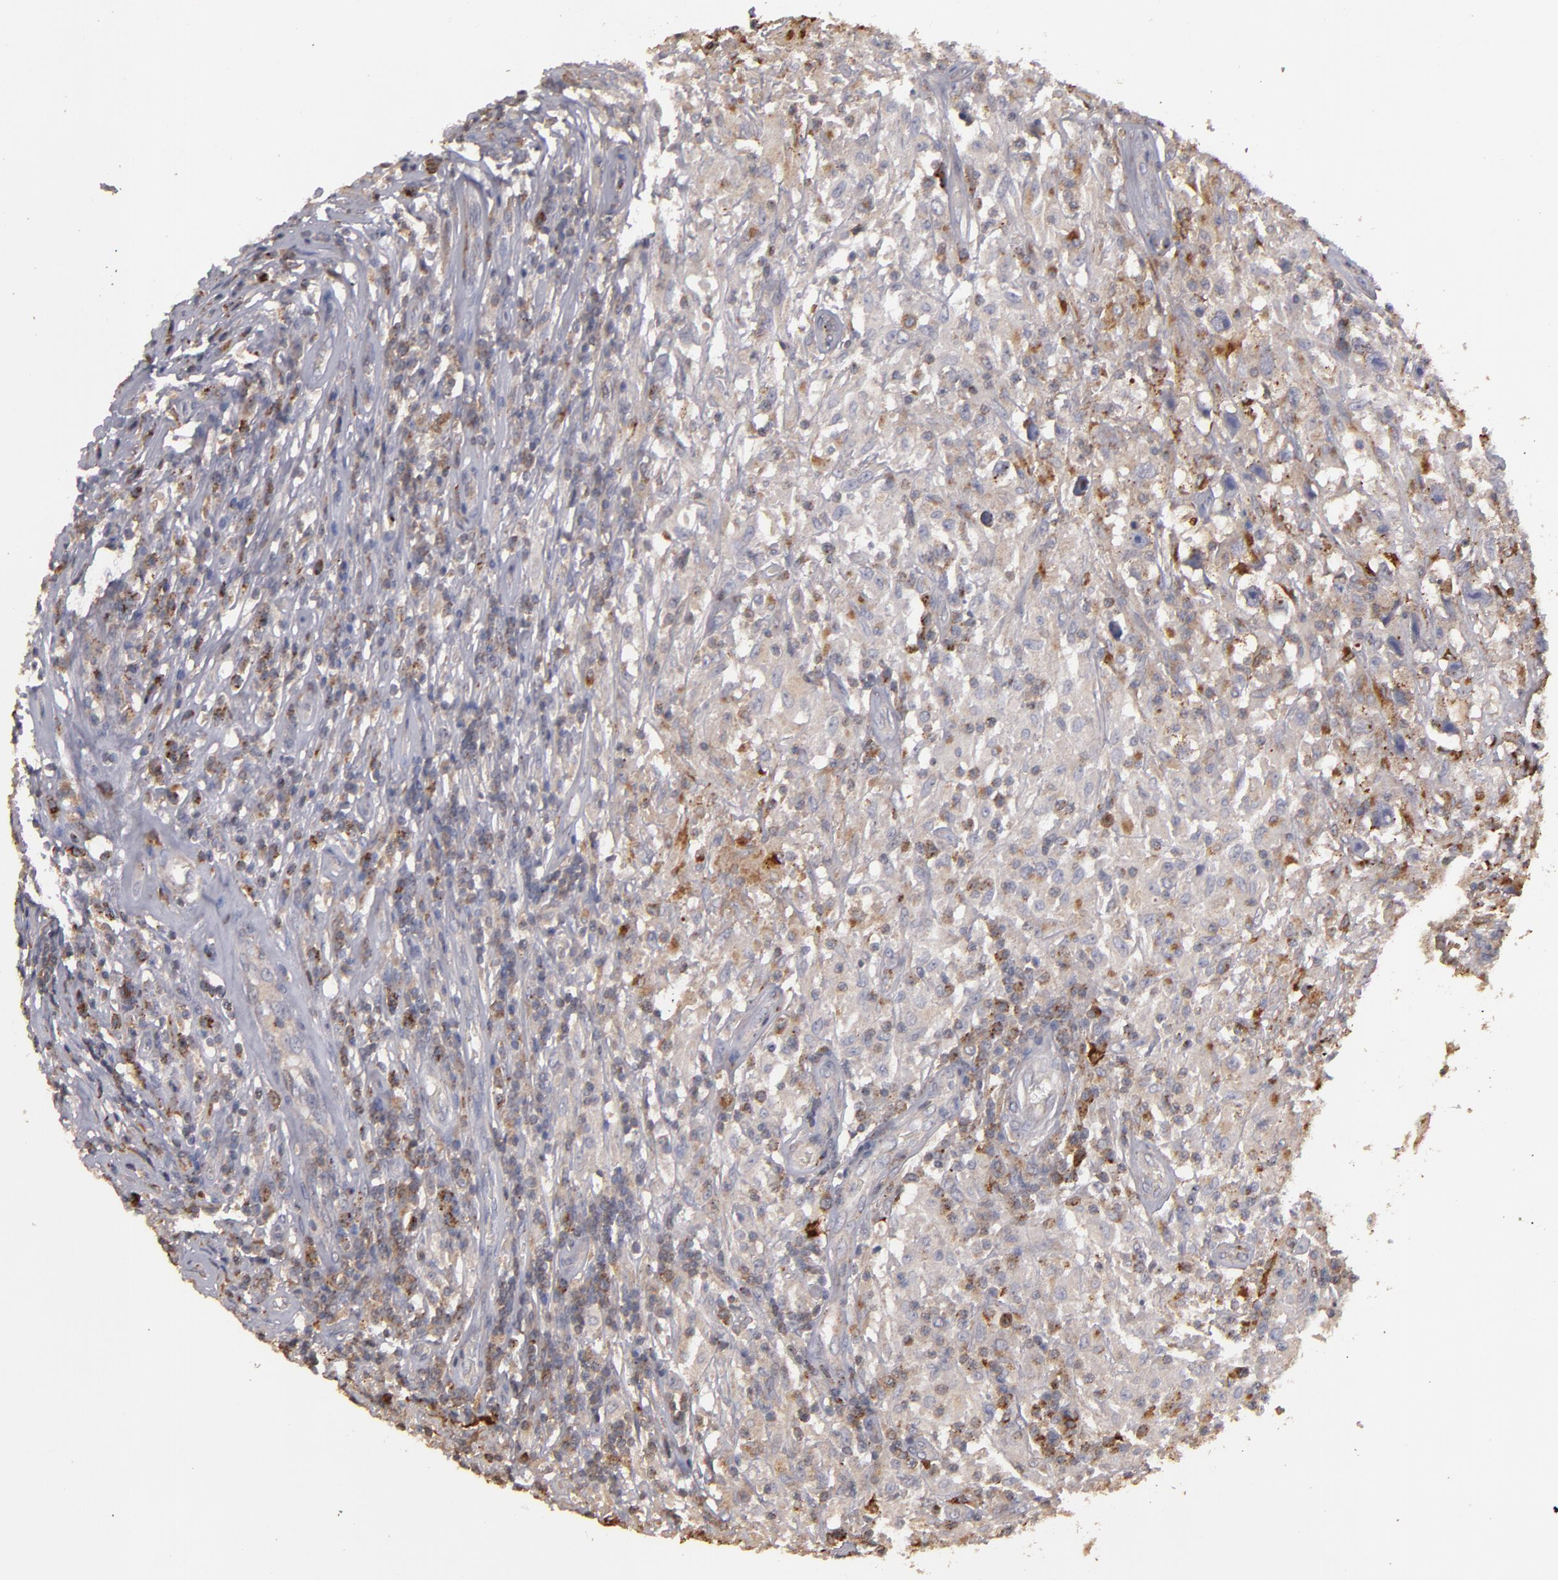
{"staining": {"intensity": "moderate", "quantity": ">75%", "location": "cytoplasmic/membranous"}, "tissue": "testis cancer", "cell_type": "Tumor cells", "image_type": "cancer", "snomed": [{"axis": "morphology", "description": "Seminoma, NOS"}, {"axis": "topography", "description": "Testis"}], "caption": "Human seminoma (testis) stained with a protein marker reveals moderate staining in tumor cells.", "gene": "TRAF1", "patient": {"sex": "male", "age": 34}}